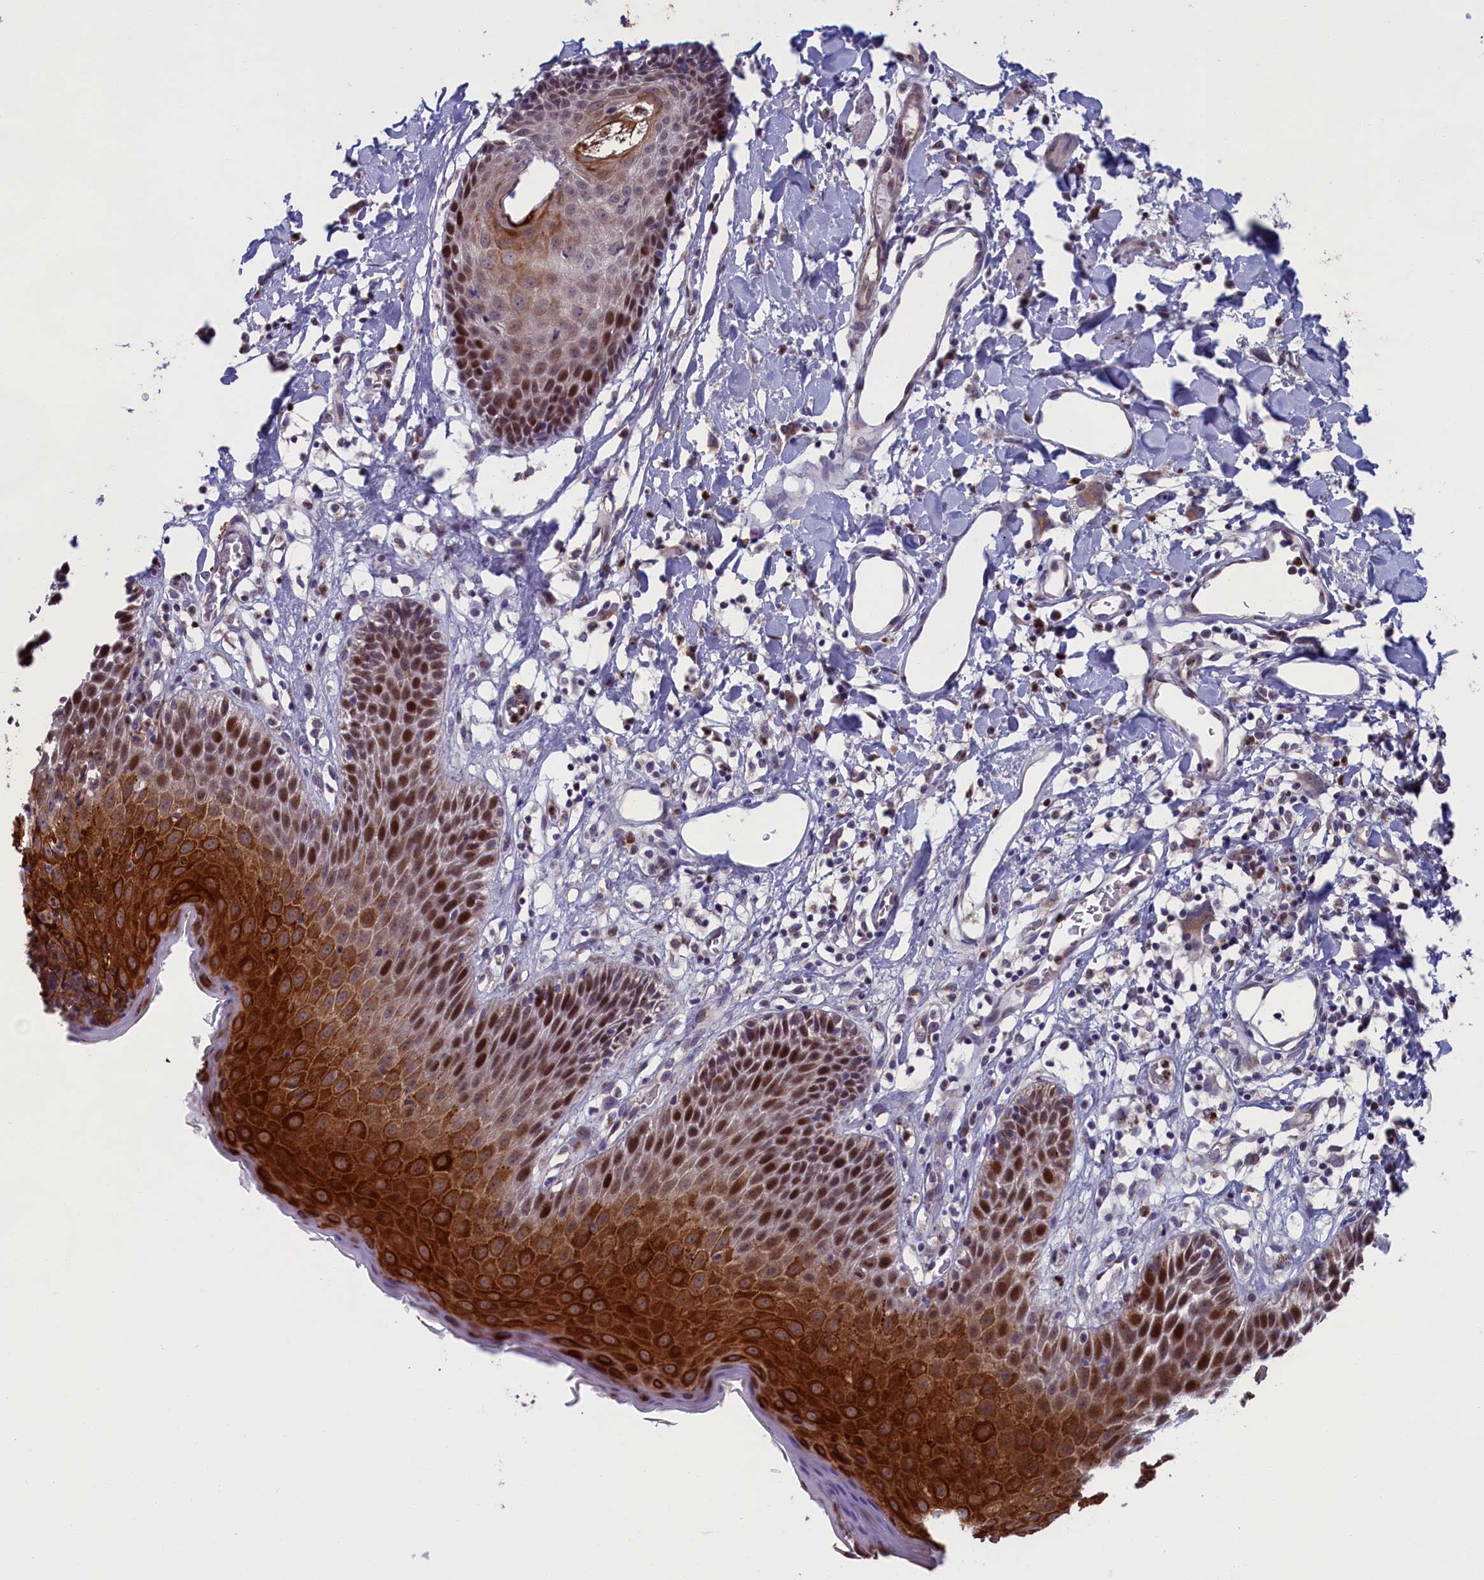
{"staining": {"intensity": "strong", "quantity": "25%-75%", "location": "cytoplasmic/membranous,nuclear"}, "tissue": "skin", "cell_type": "Epidermal cells", "image_type": "normal", "snomed": [{"axis": "morphology", "description": "Normal tissue, NOS"}, {"axis": "topography", "description": "Vulva"}], "caption": "Protein staining reveals strong cytoplasmic/membranous,nuclear expression in approximately 25%-75% of epidermal cells in normal skin. The staining was performed using DAB, with brown indicating positive protein expression. Nuclei are stained blue with hematoxylin.", "gene": "LIG1", "patient": {"sex": "female", "age": 68}}